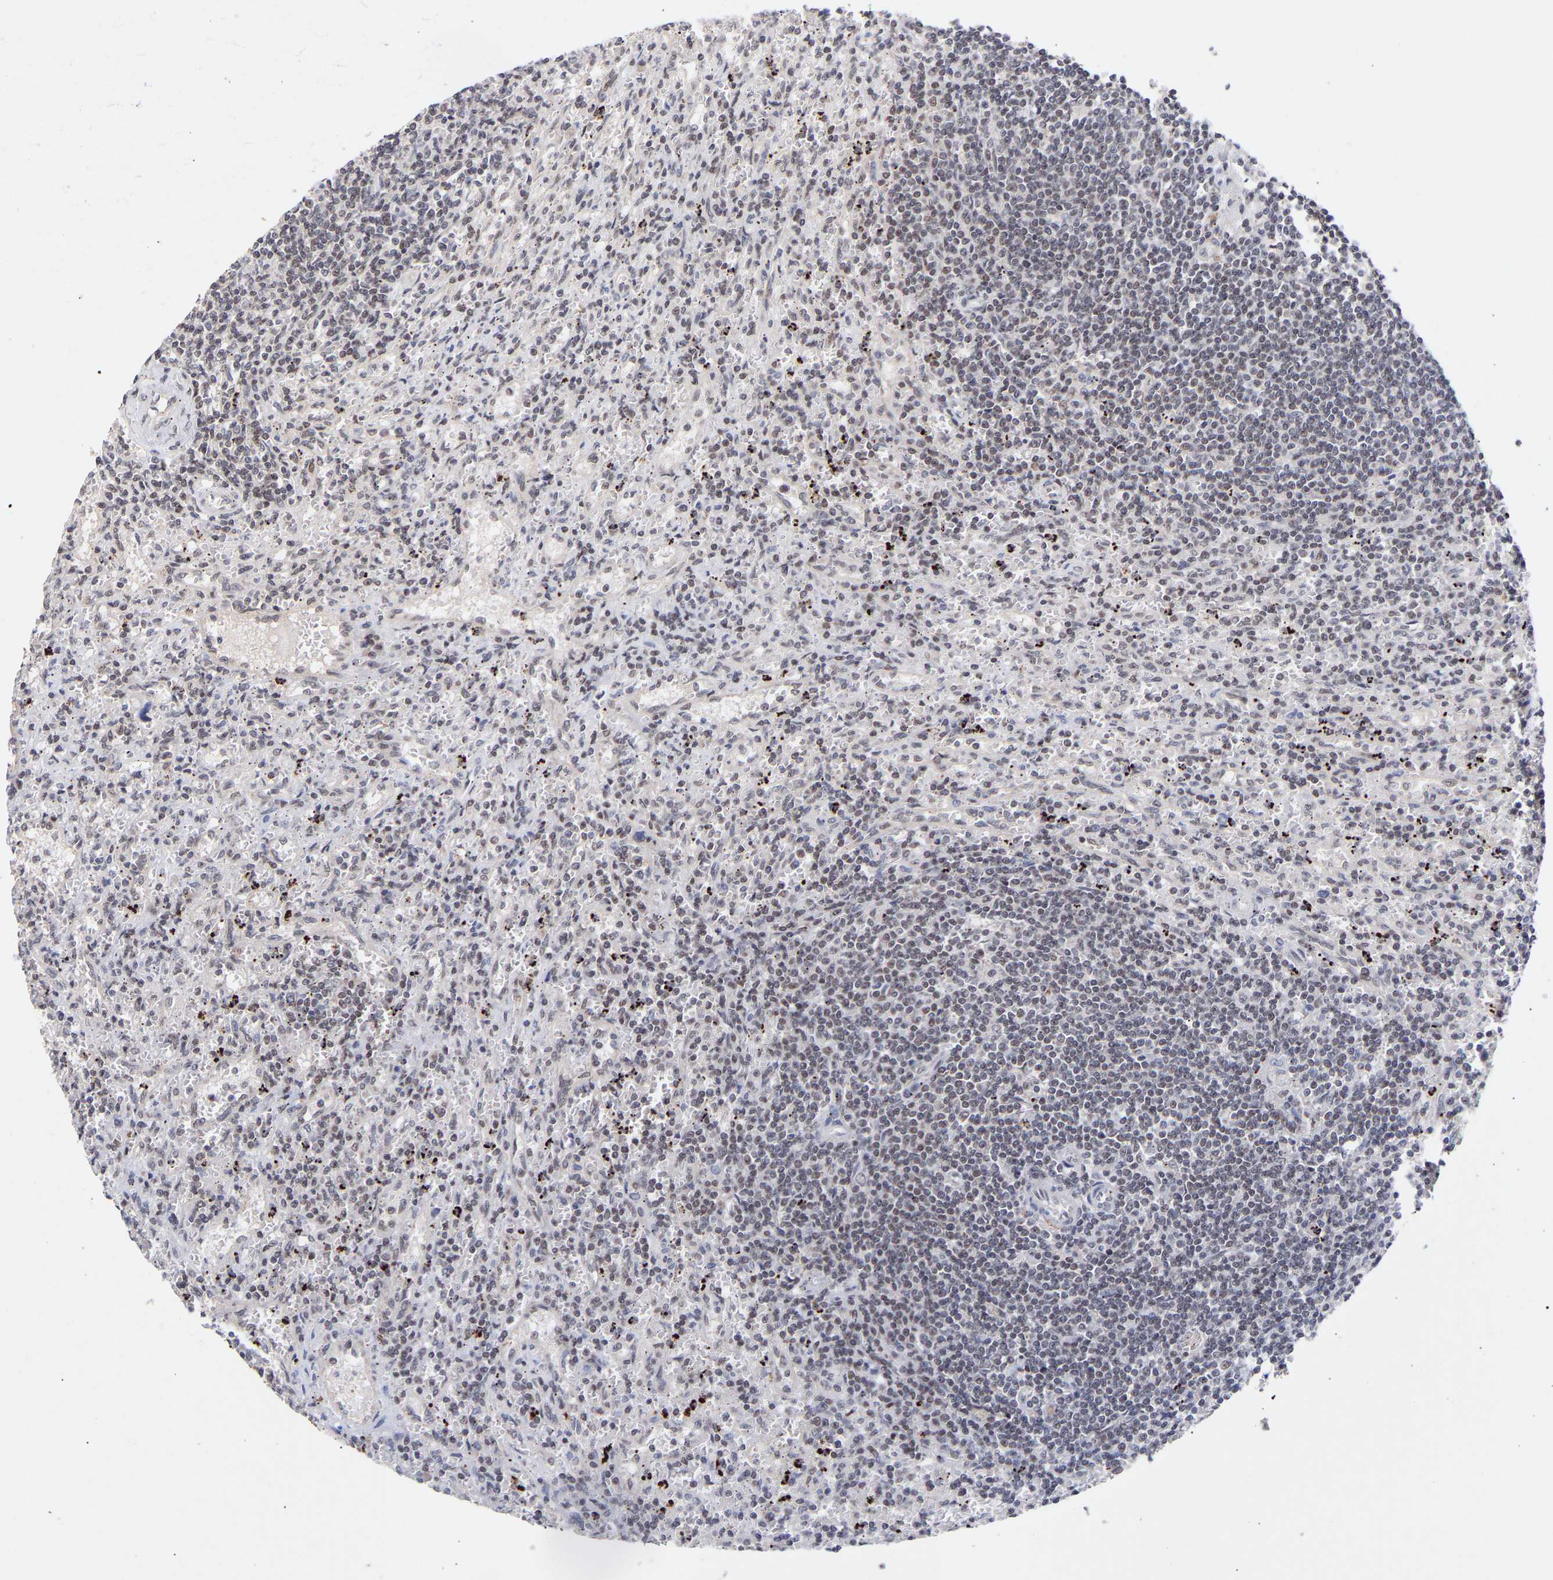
{"staining": {"intensity": "negative", "quantity": "none", "location": "none"}, "tissue": "lymphoma", "cell_type": "Tumor cells", "image_type": "cancer", "snomed": [{"axis": "morphology", "description": "Malignant lymphoma, non-Hodgkin's type, Low grade"}, {"axis": "topography", "description": "Spleen"}], "caption": "Human low-grade malignant lymphoma, non-Hodgkin's type stained for a protein using immunohistochemistry (IHC) displays no positivity in tumor cells.", "gene": "RBM15", "patient": {"sex": "male", "age": 76}}